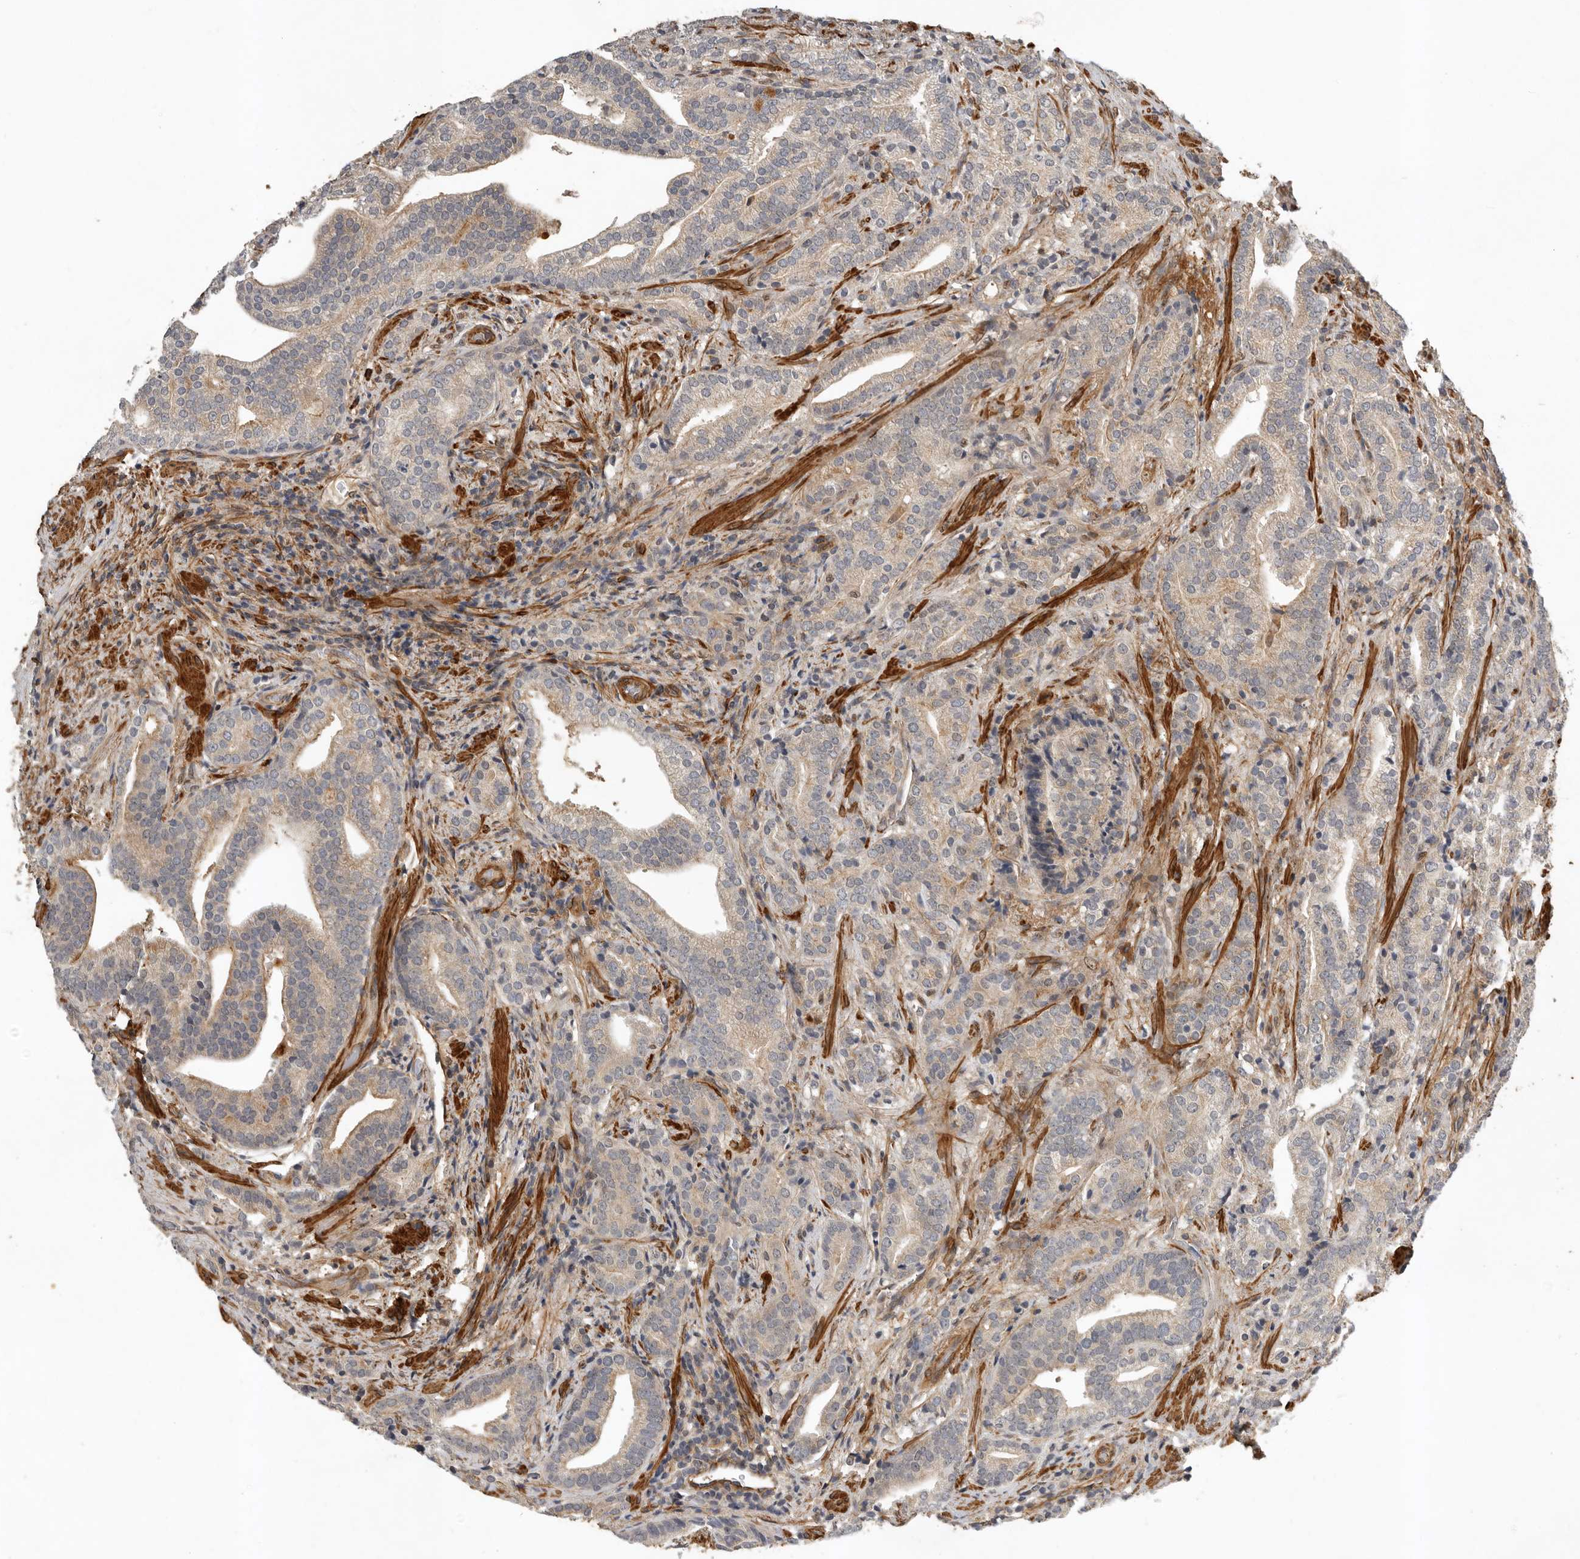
{"staining": {"intensity": "weak", "quantity": "25%-75%", "location": "cytoplasmic/membranous"}, "tissue": "prostate cancer", "cell_type": "Tumor cells", "image_type": "cancer", "snomed": [{"axis": "morphology", "description": "Adenocarcinoma, High grade"}, {"axis": "topography", "description": "Prostate"}], "caption": "Weak cytoplasmic/membranous staining is appreciated in about 25%-75% of tumor cells in prostate high-grade adenocarcinoma.", "gene": "RNF157", "patient": {"sex": "male", "age": 57}}